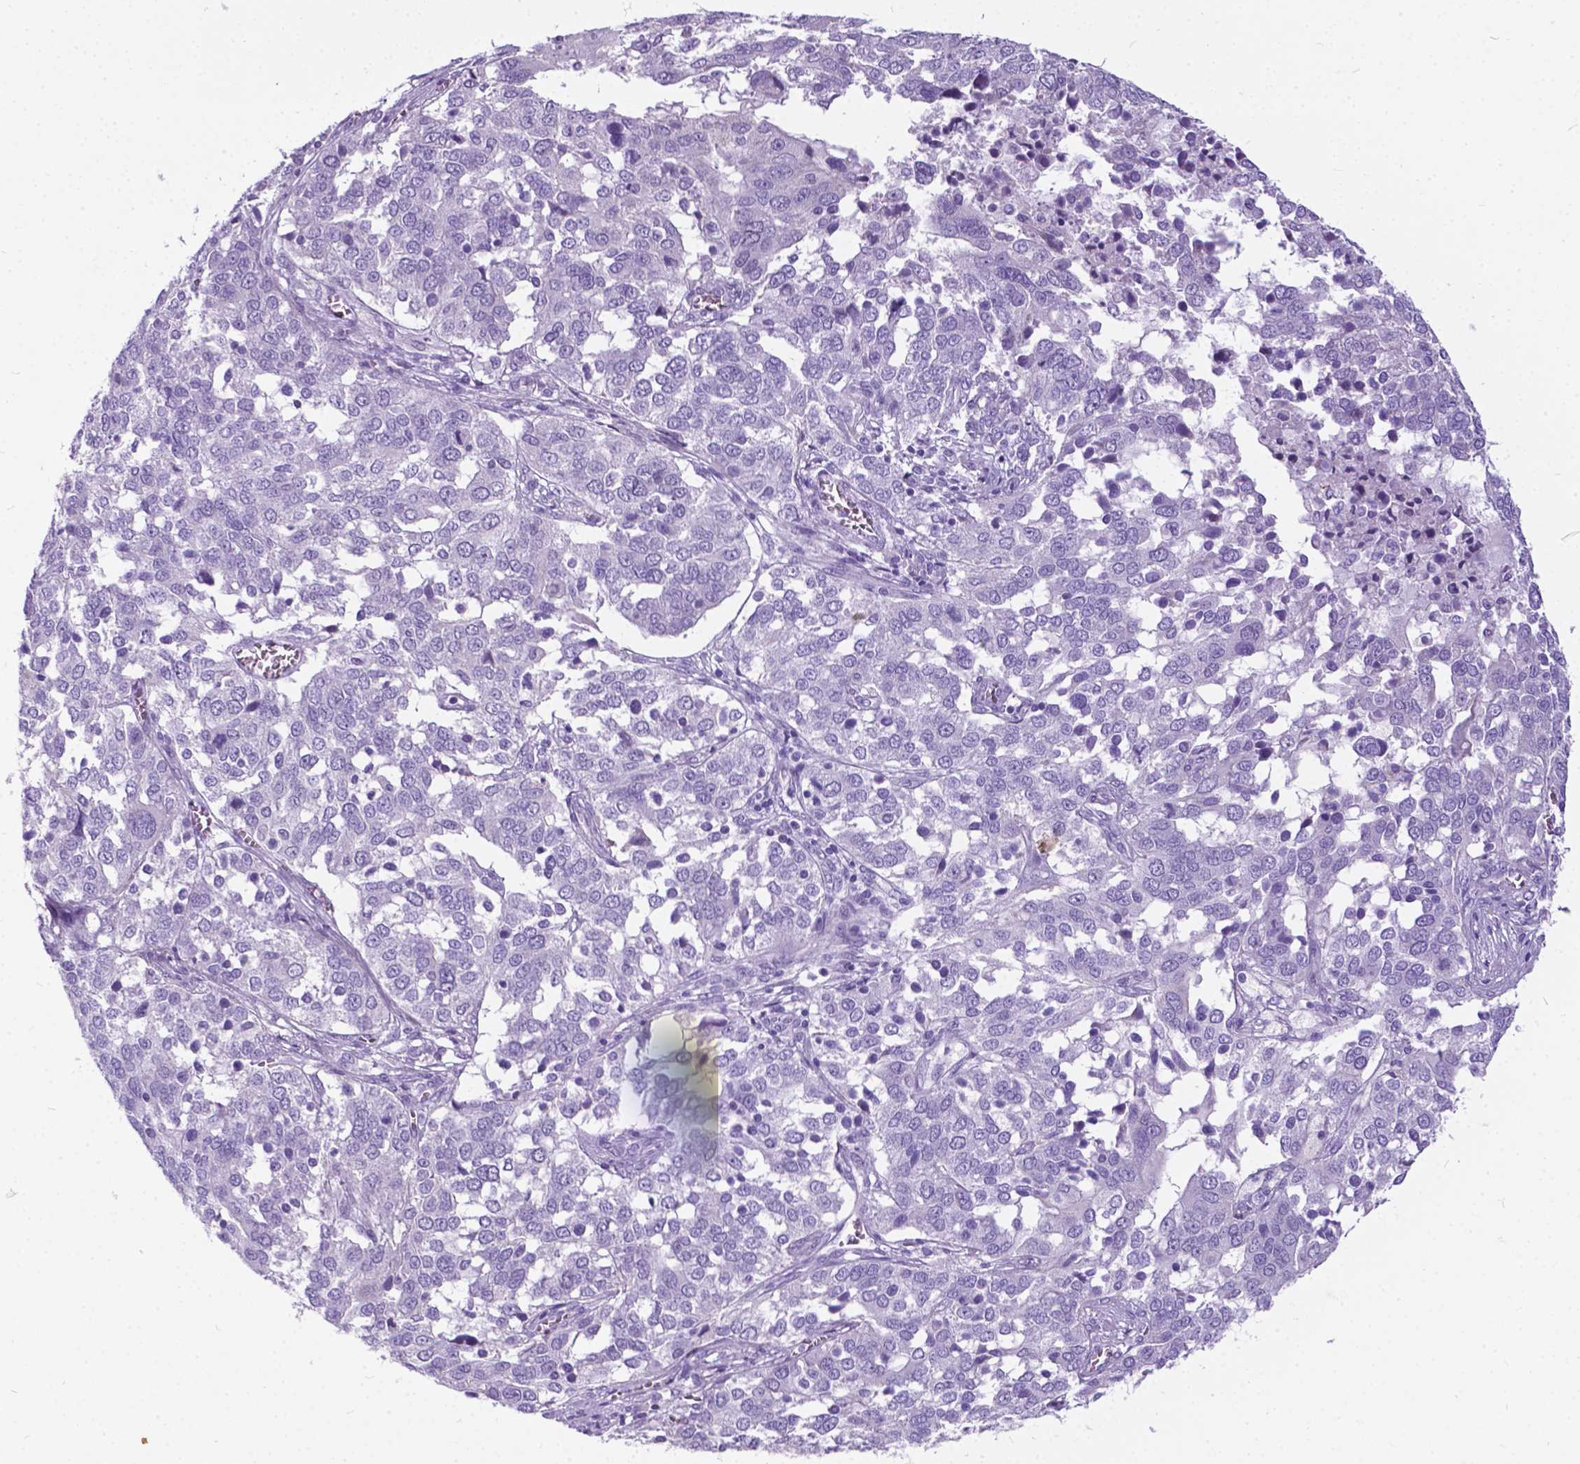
{"staining": {"intensity": "negative", "quantity": "none", "location": "none"}, "tissue": "ovarian cancer", "cell_type": "Tumor cells", "image_type": "cancer", "snomed": [{"axis": "morphology", "description": "Carcinoma, endometroid"}, {"axis": "topography", "description": "Soft tissue"}, {"axis": "topography", "description": "Ovary"}], "caption": "Tumor cells are negative for brown protein staining in ovarian cancer. (DAB immunohistochemistry, high magnification).", "gene": "BSND", "patient": {"sex": "female", "age": 52}}